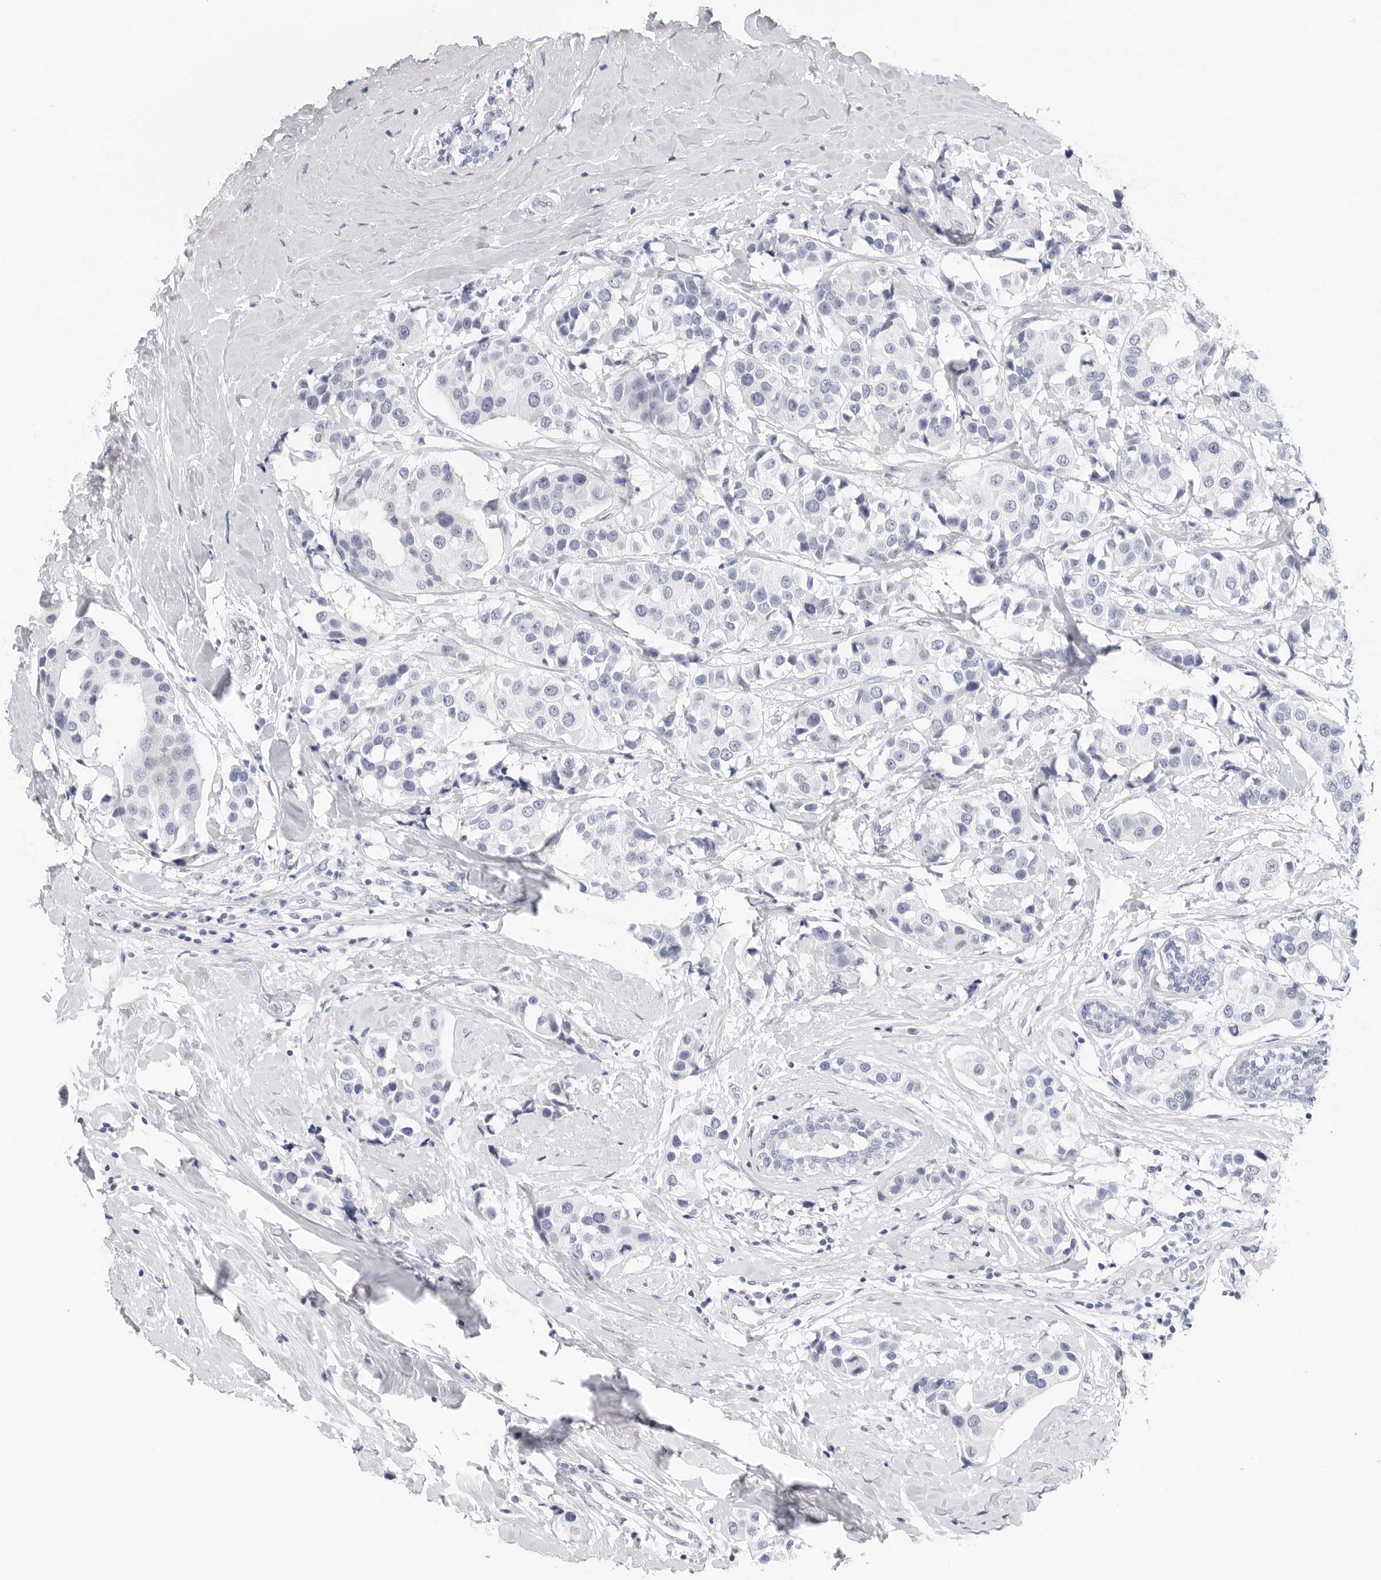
{"staining": {"intensity": "negative", "quantity": "none", "location": "none"}, "tissue": "breast cancer", "cell_type": "Tumor cells", "image_type": "cancer", "snomed": [{"axis": "morphology", "description": "Normal tissue, NOS"}, {"axis": "morphology", "description": "Duct carcinoma"}, {"axis": "topography", "description": "Breast"}], "caption": "An immunohistochemistry (IHC) histopathology image of breast cancer (intraductal carcinoma) is shown. There is no staining in tumor cells of breast cancer (intraductal carcinoma).", "gene": "SLC19A1", "patient": {"sex": "female", "age": 39}}